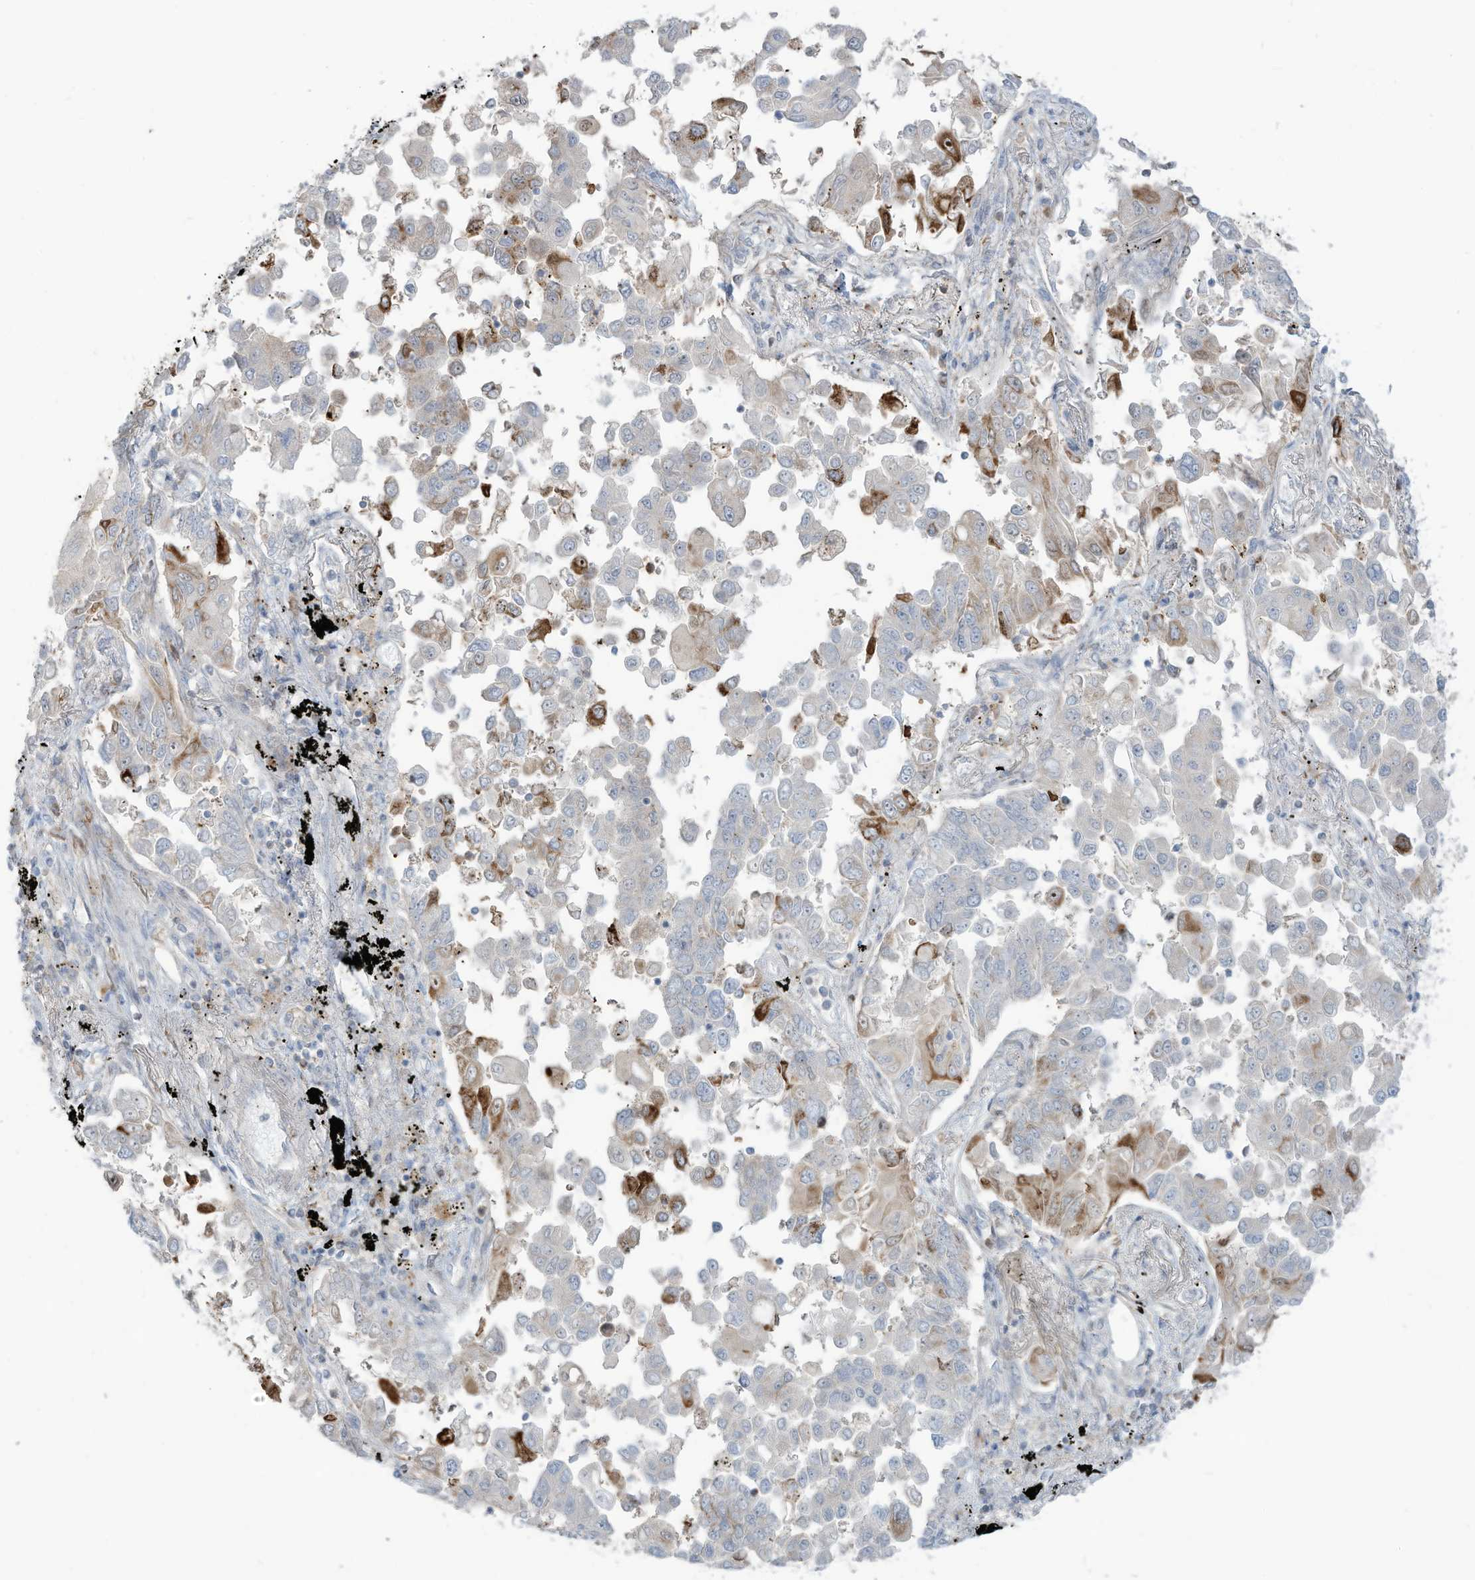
{"staining": {"intensity": "moderate", "quantity": "<25%", "location": "cytoplasmic/membranous"}, "tissue": "lung cancer", "cell_type": "Tumor cells", "image_type": "cancer", "snomed": [{"axis": "morphology", "description": "Adenocarcinoma, NOS"}, {"axis": "topography", "description": "Lung"}], "caption": "The micrograph reveals immunohistochemical staining of adenocarcinoma (lung). There is moderate cytoplasmic/membranous staining is identified in approximately <25% of tumor cells.", "gene": "NOTO", "patient": {"sex": "female", "age": 67}}